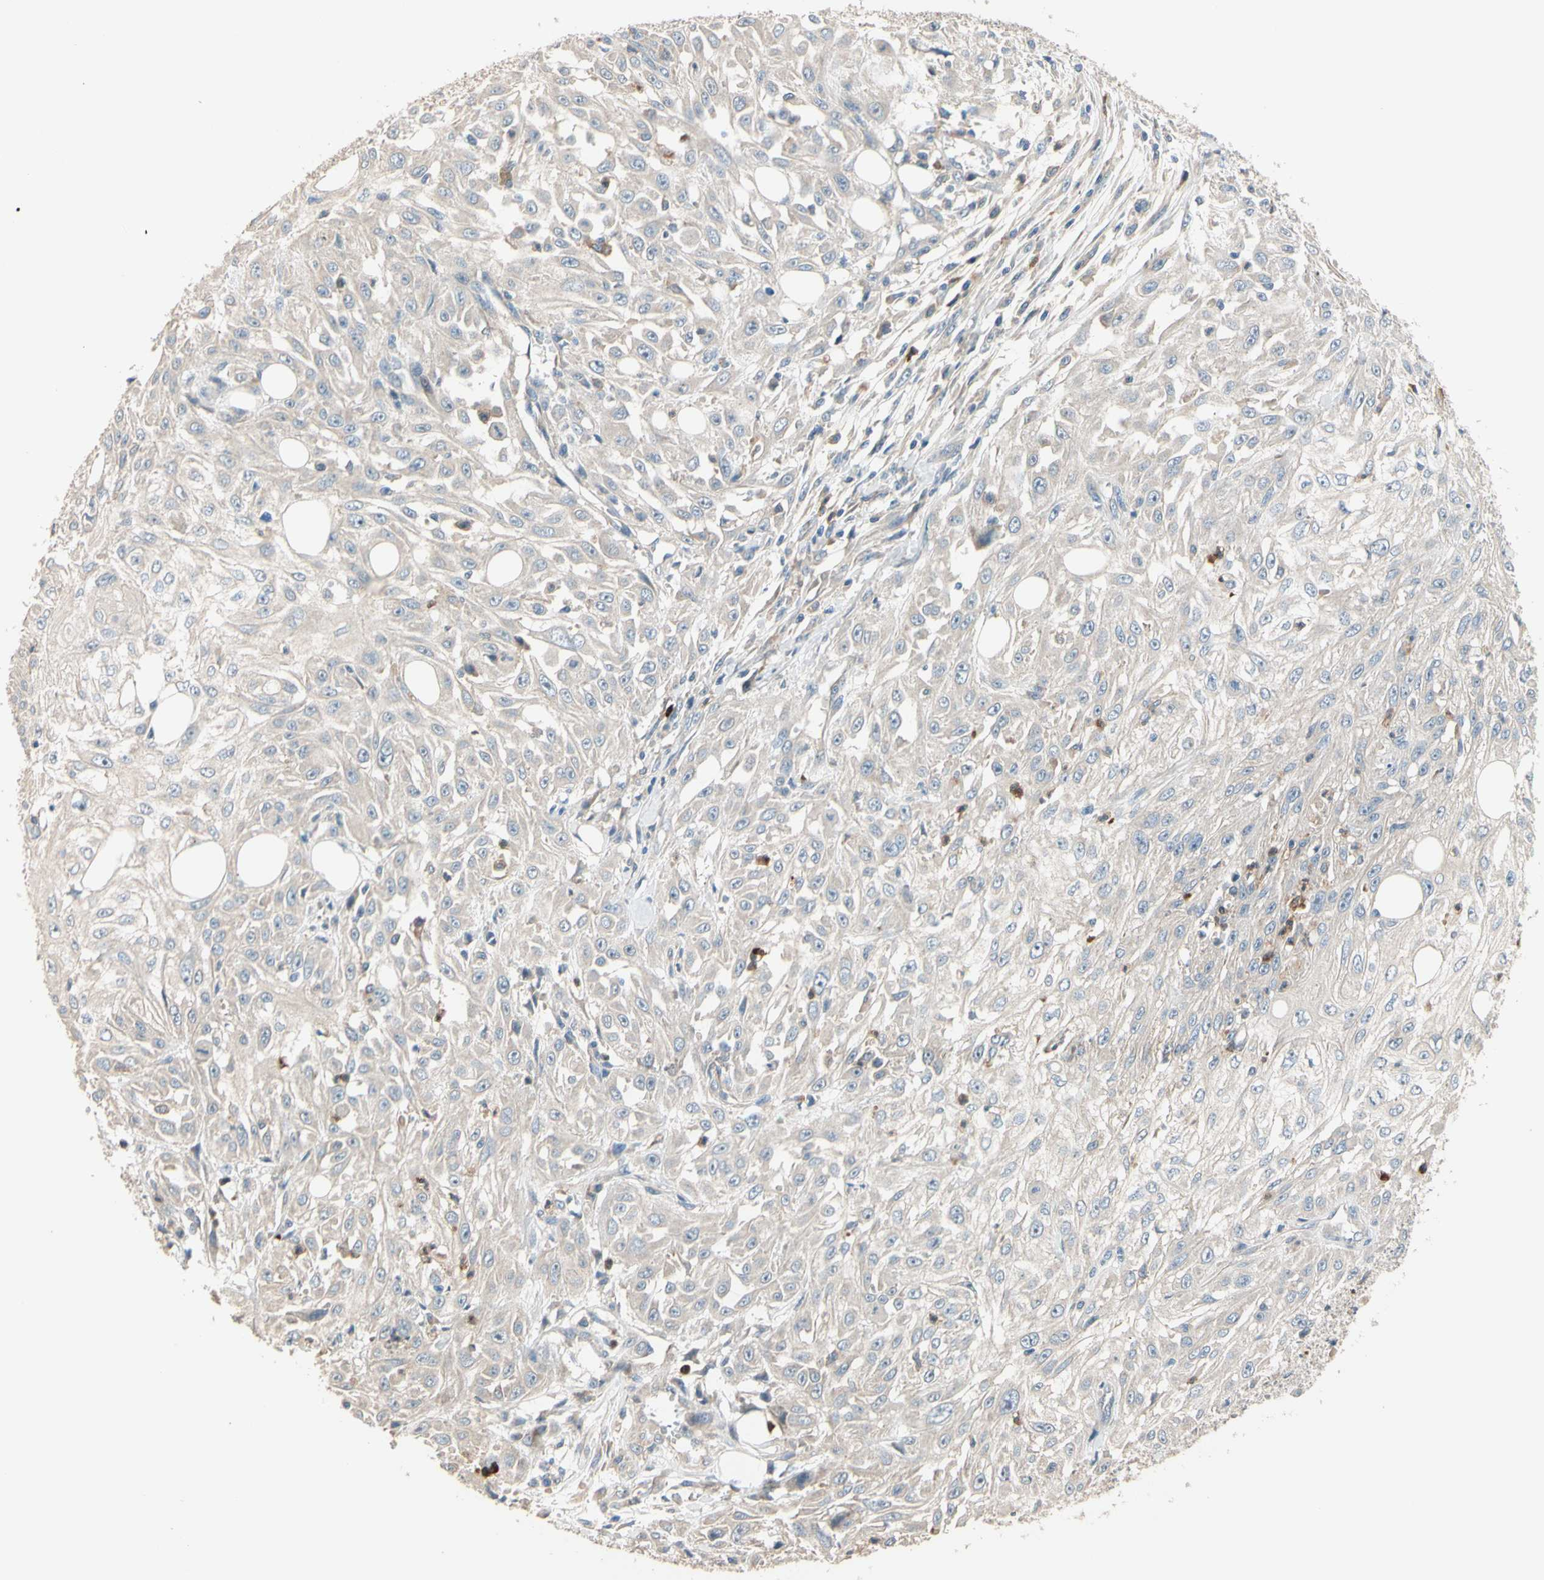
{"staining": {"intensity": "negative", "quantity": "none", "location": "none"}, "tissue": "skin cancer", "cell_type": "Tumor cells", "image_type": "cancer", "snomed": [{"axis": "morphology", "description": "Squamous cell carcinoma, NOS"}, {"axis": "topography", "description": "Skin"}], "caption": "DAB immunohistochemical staining of skin cancer exhibits no significant expression in tumor cells.", "gene": "SIGLEC5", "patient": {"sex": "male", "age": 75}}